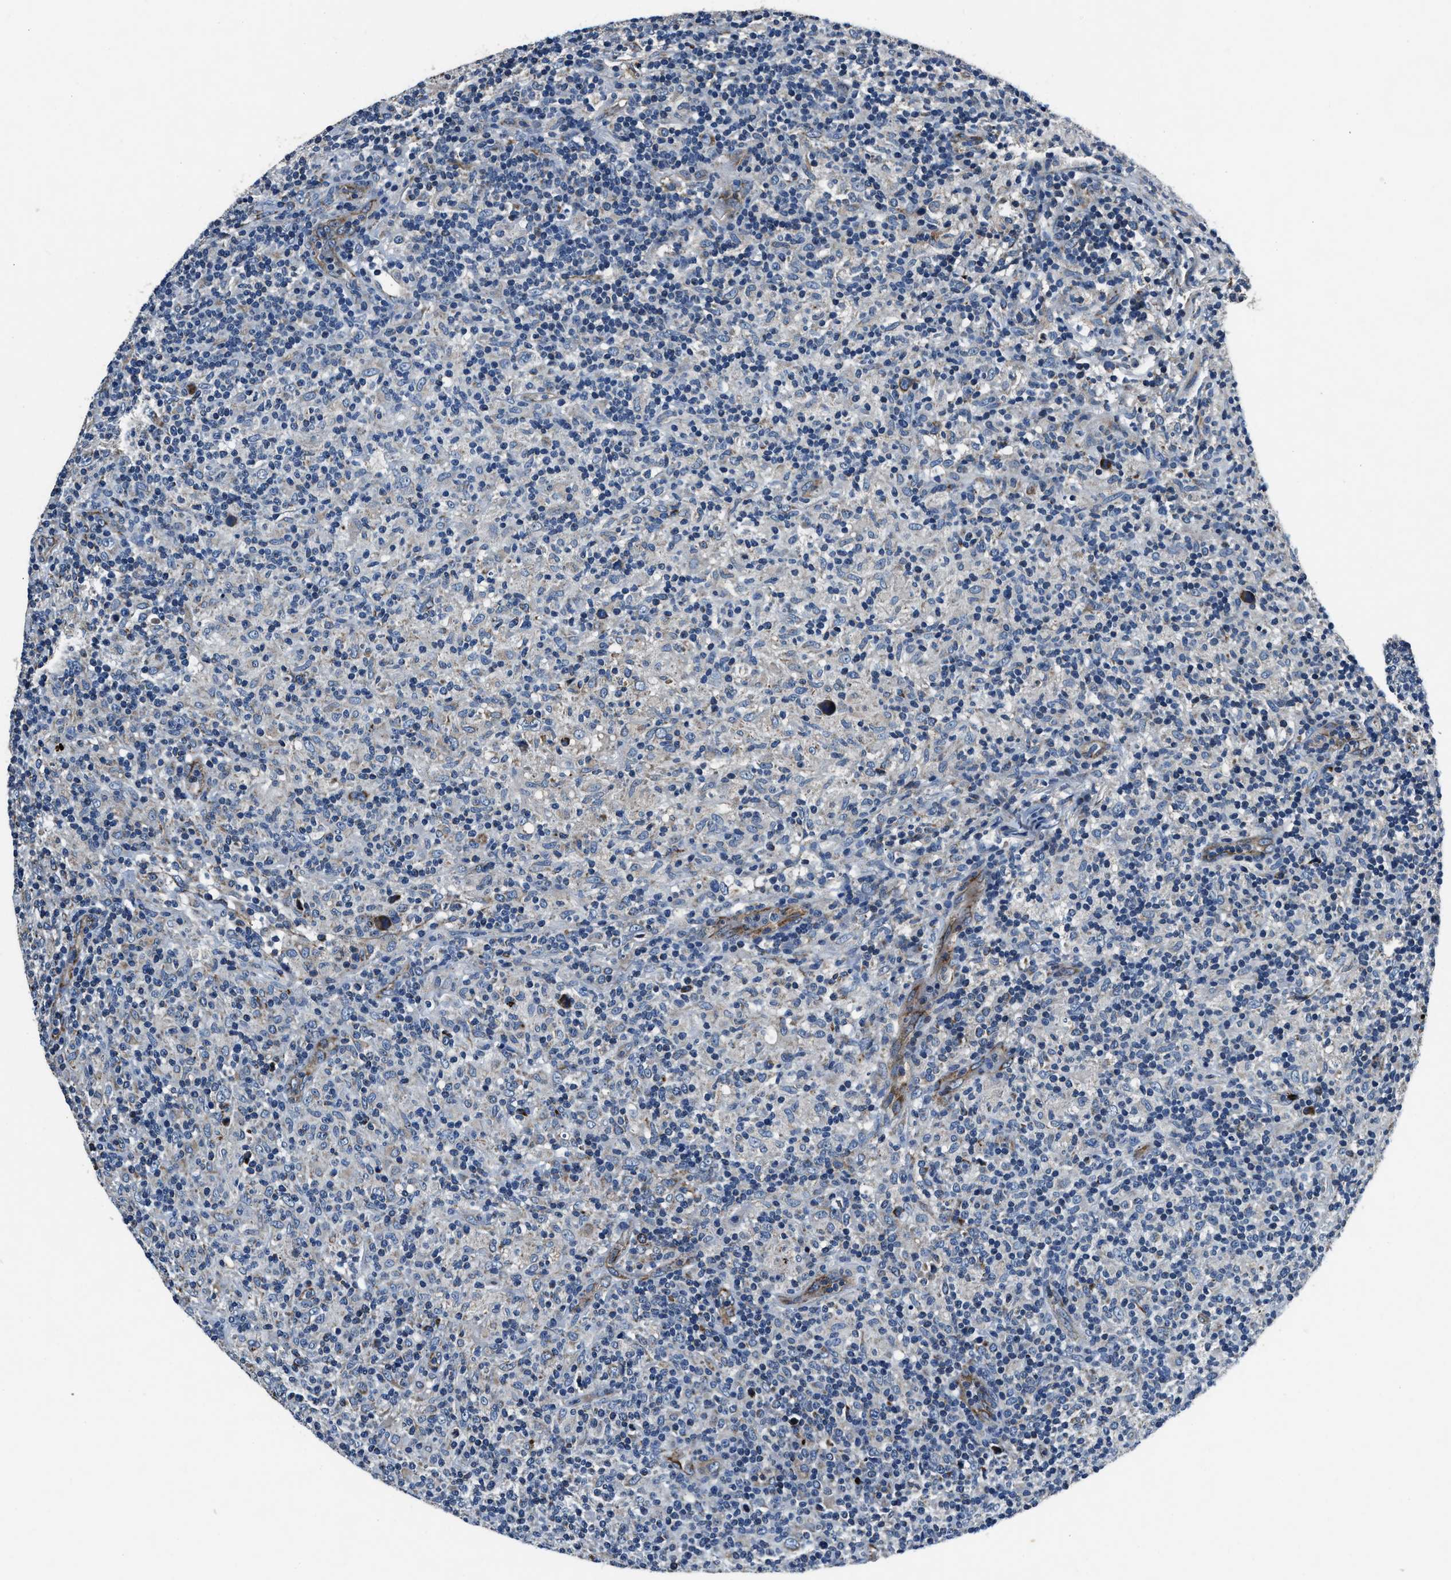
{"staining": {"intensity": "weak", "quantity": "<25%", "location": "cytoplasmic/membranous"}, "tissue": "lymphoma", "cell_type": "Tumor cells", "image_type": "cancer", "snomed": [{"axis": "morphology", "description": "Hodgkin's disease, NOS"}, {"axis": "topography", "description": "Lymph node"}], "caption": "IHC histopathology image of neoplastic tissue: lymphoma stained with DAB displays no significant protein positivity in tumor cells.", "gene": "OGDH", "patient": {"sex": "male", "age": 70}}